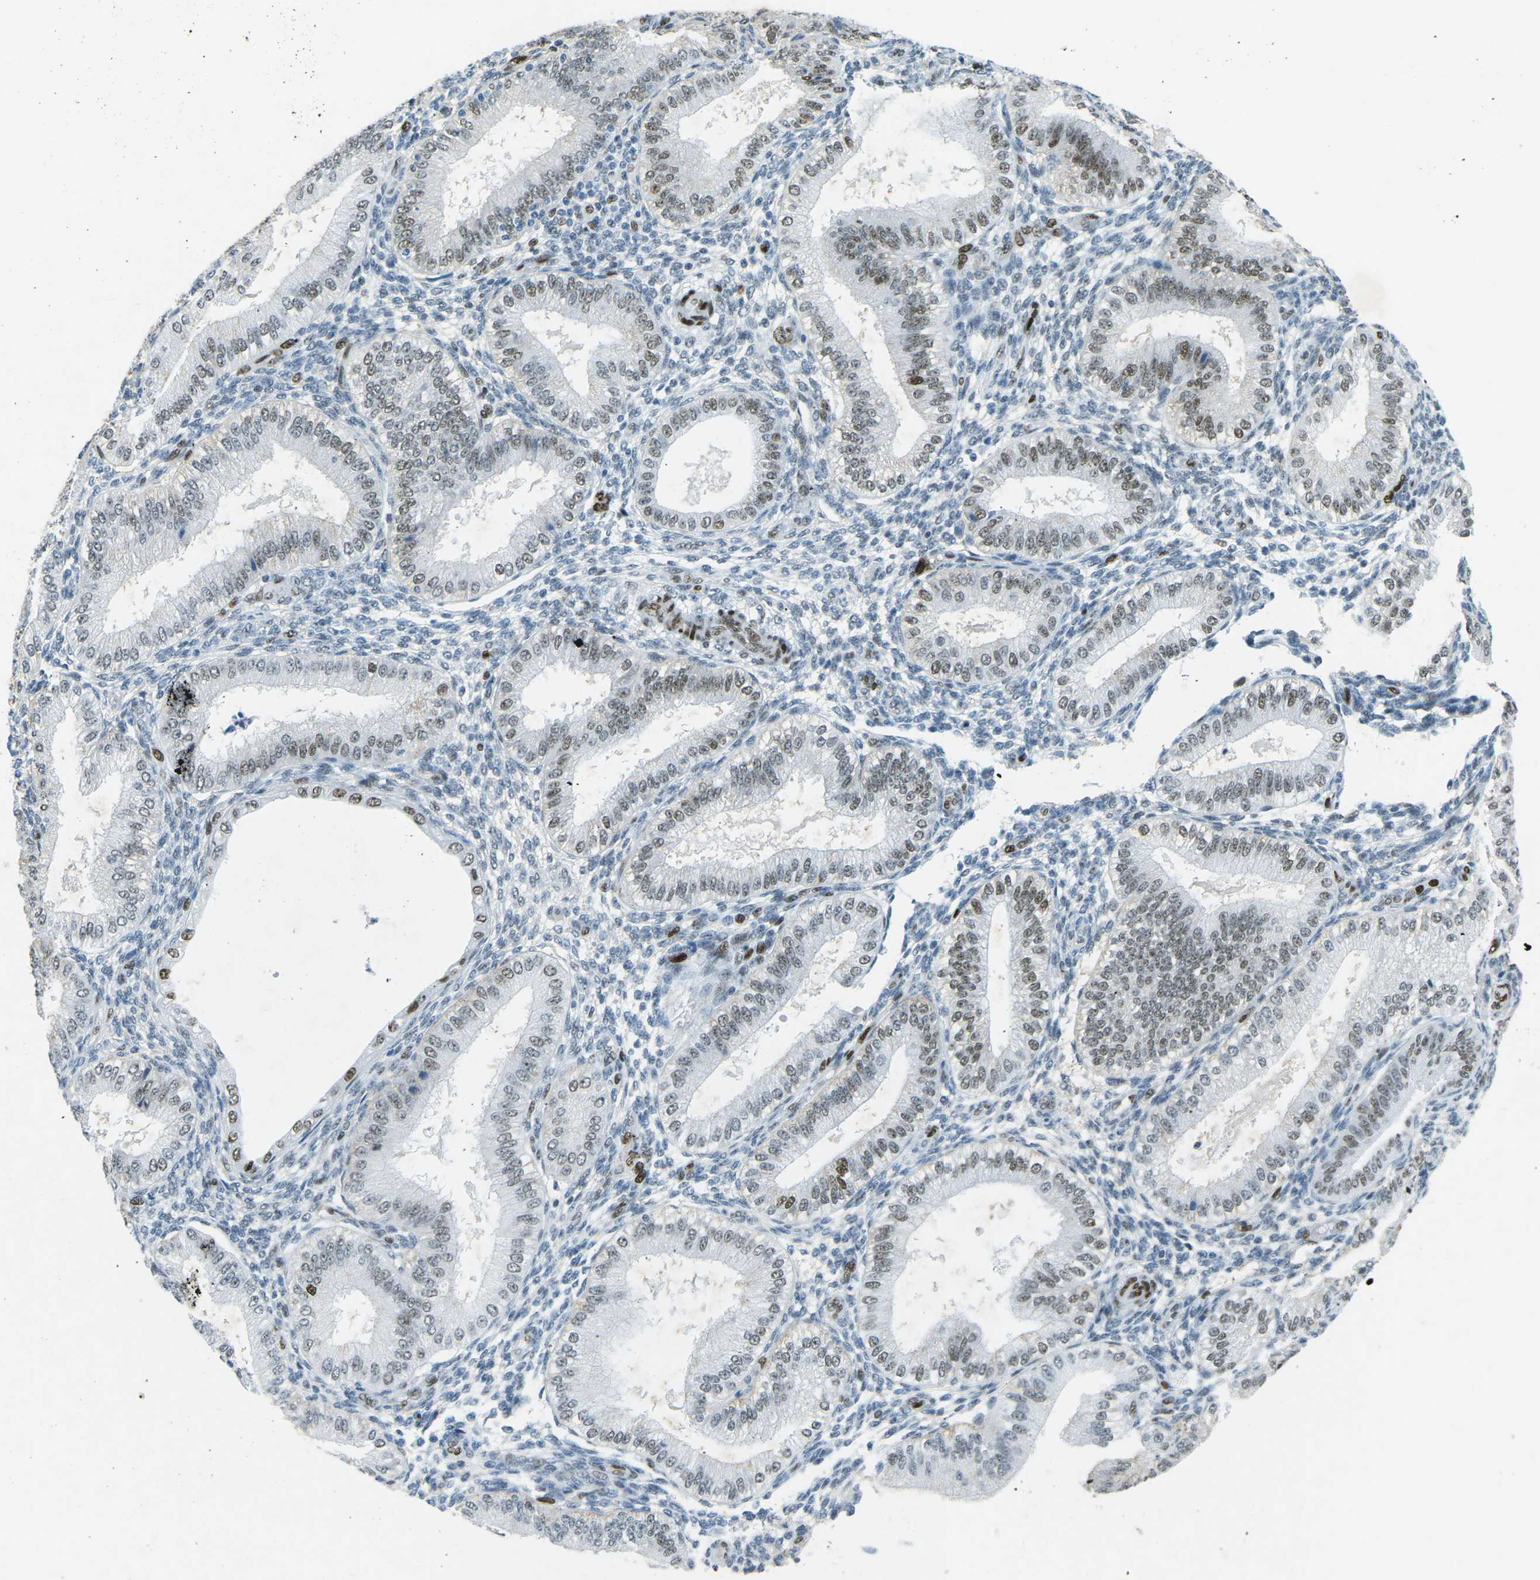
{"staining": {"intensity": "moderate", "quantity": "<25%", "location": "nuclear"}, "tissue": "endometrium", "cell_type": "Cells in endometrial stroma", "image_type": "normal", "snomed": [{"axis": "morphology", "description": "Normal tissue, NOS"}, {"axis": "topography", "description": "Endometrium"}], "caption": "Approximately <25% of cells in endometrial stroma in unremarkable human endometrium display moderate nuclear protein staining as visualized by brown immunohistochemical staining.", "gene": "RB1", "patient": {"sex": "female", "age": 39}}